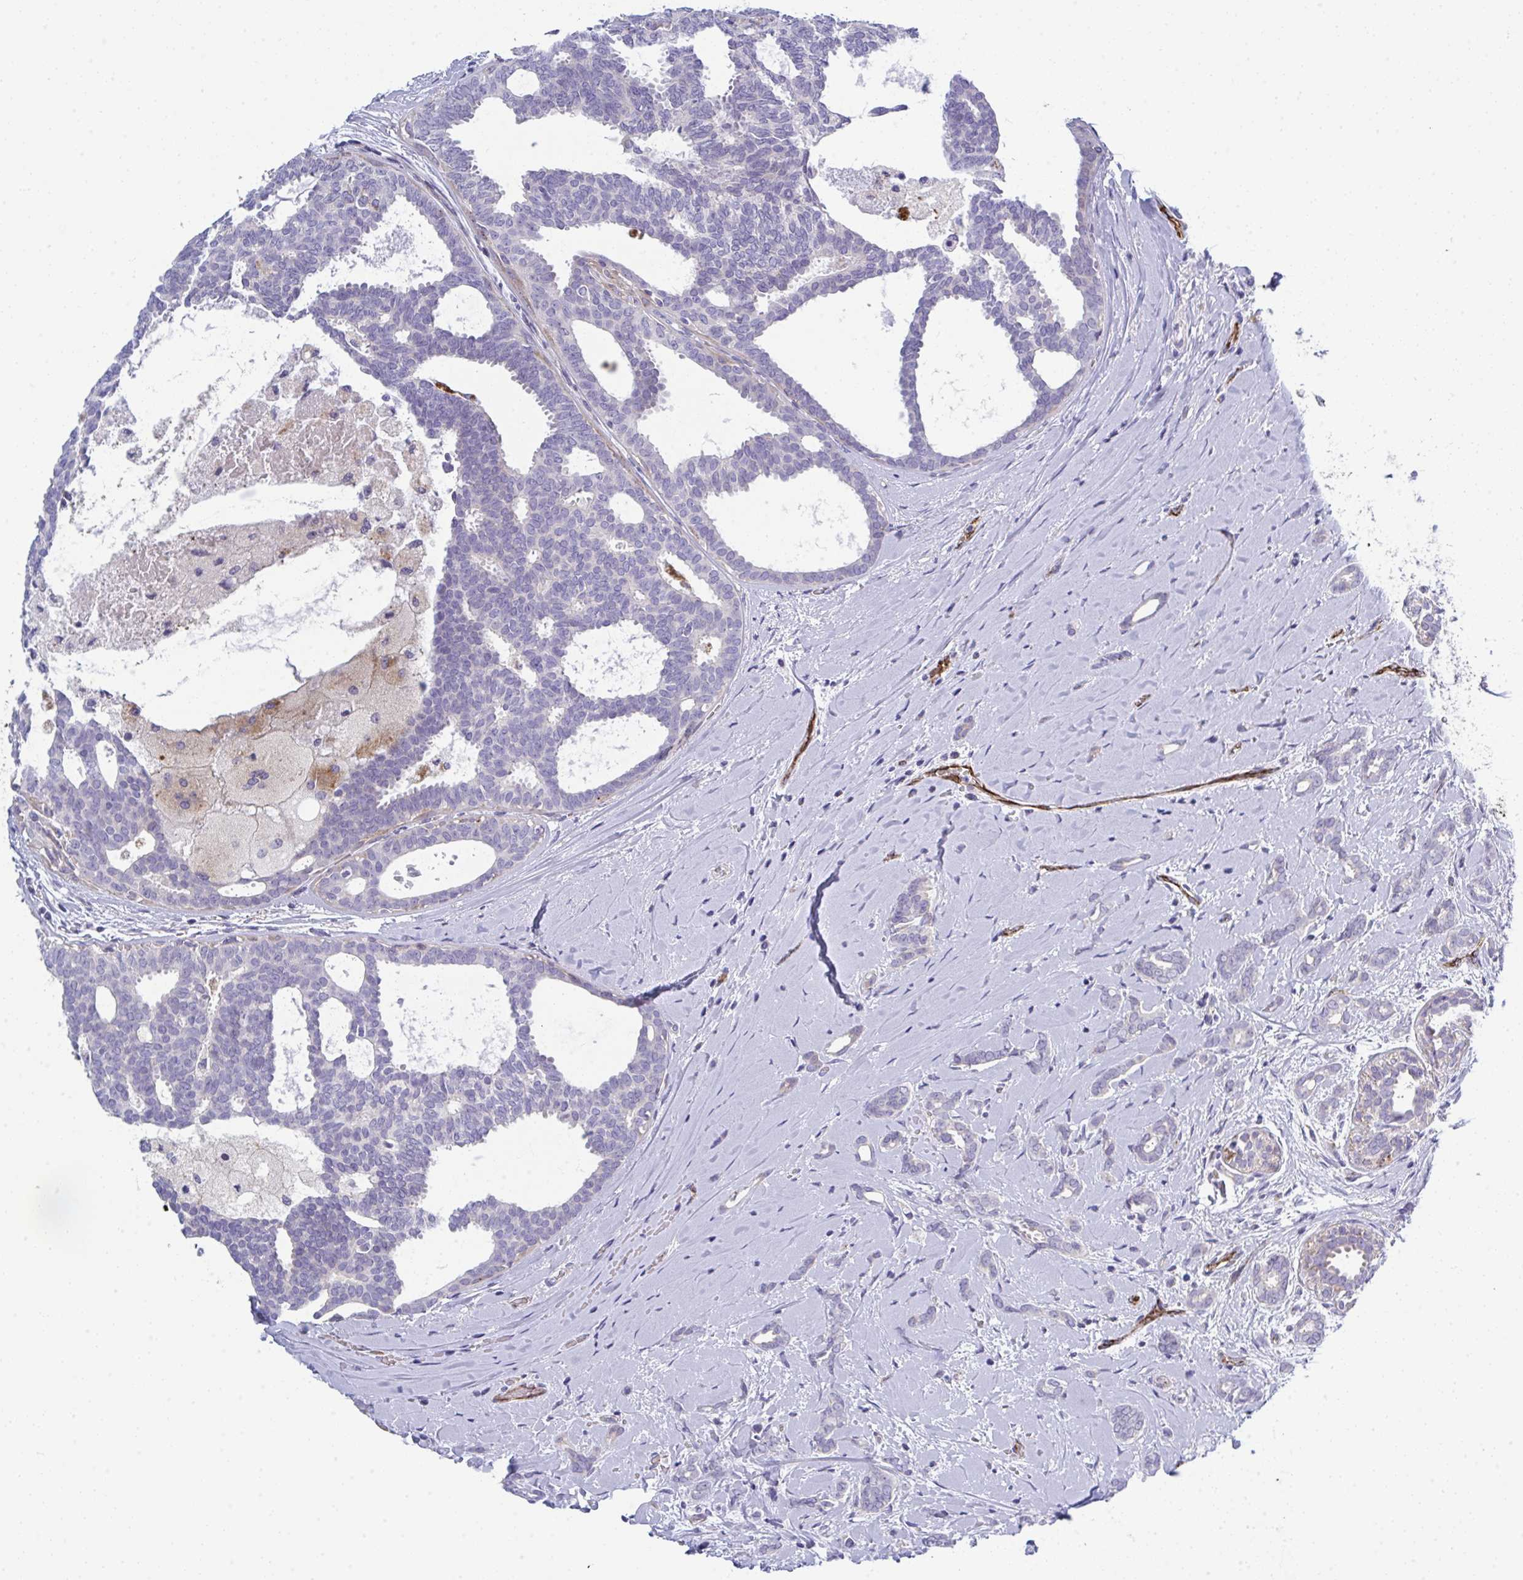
{"staining": {"intensity": "negative", "quantity": "none", "location": "none"}, "tissue": "breast cancer", "cell_type": "Tumor cells", "image_type": "cancer", "snomed": [{"axis": "morphology", "description": "Intraductal carcinoma, in situ"}, {"axis": "morphology", "description": "Duct carcinoma"}, {"axis": "morphology", "description": "Lobular carcinoma, in situ"}, {"axis": "topography", "description": "Breast"}], "caption": "DAB immunohistochemical staining of human breast cancer (lobular carcinoma in situ) displays no significant staining in tumor cells. The staining is performed using DAB brown chromogen with nuclei counter-stained in using hematoxylin.", "gene": "TOR1AIP2", "patient": {"sex": "female", "age": 44}}